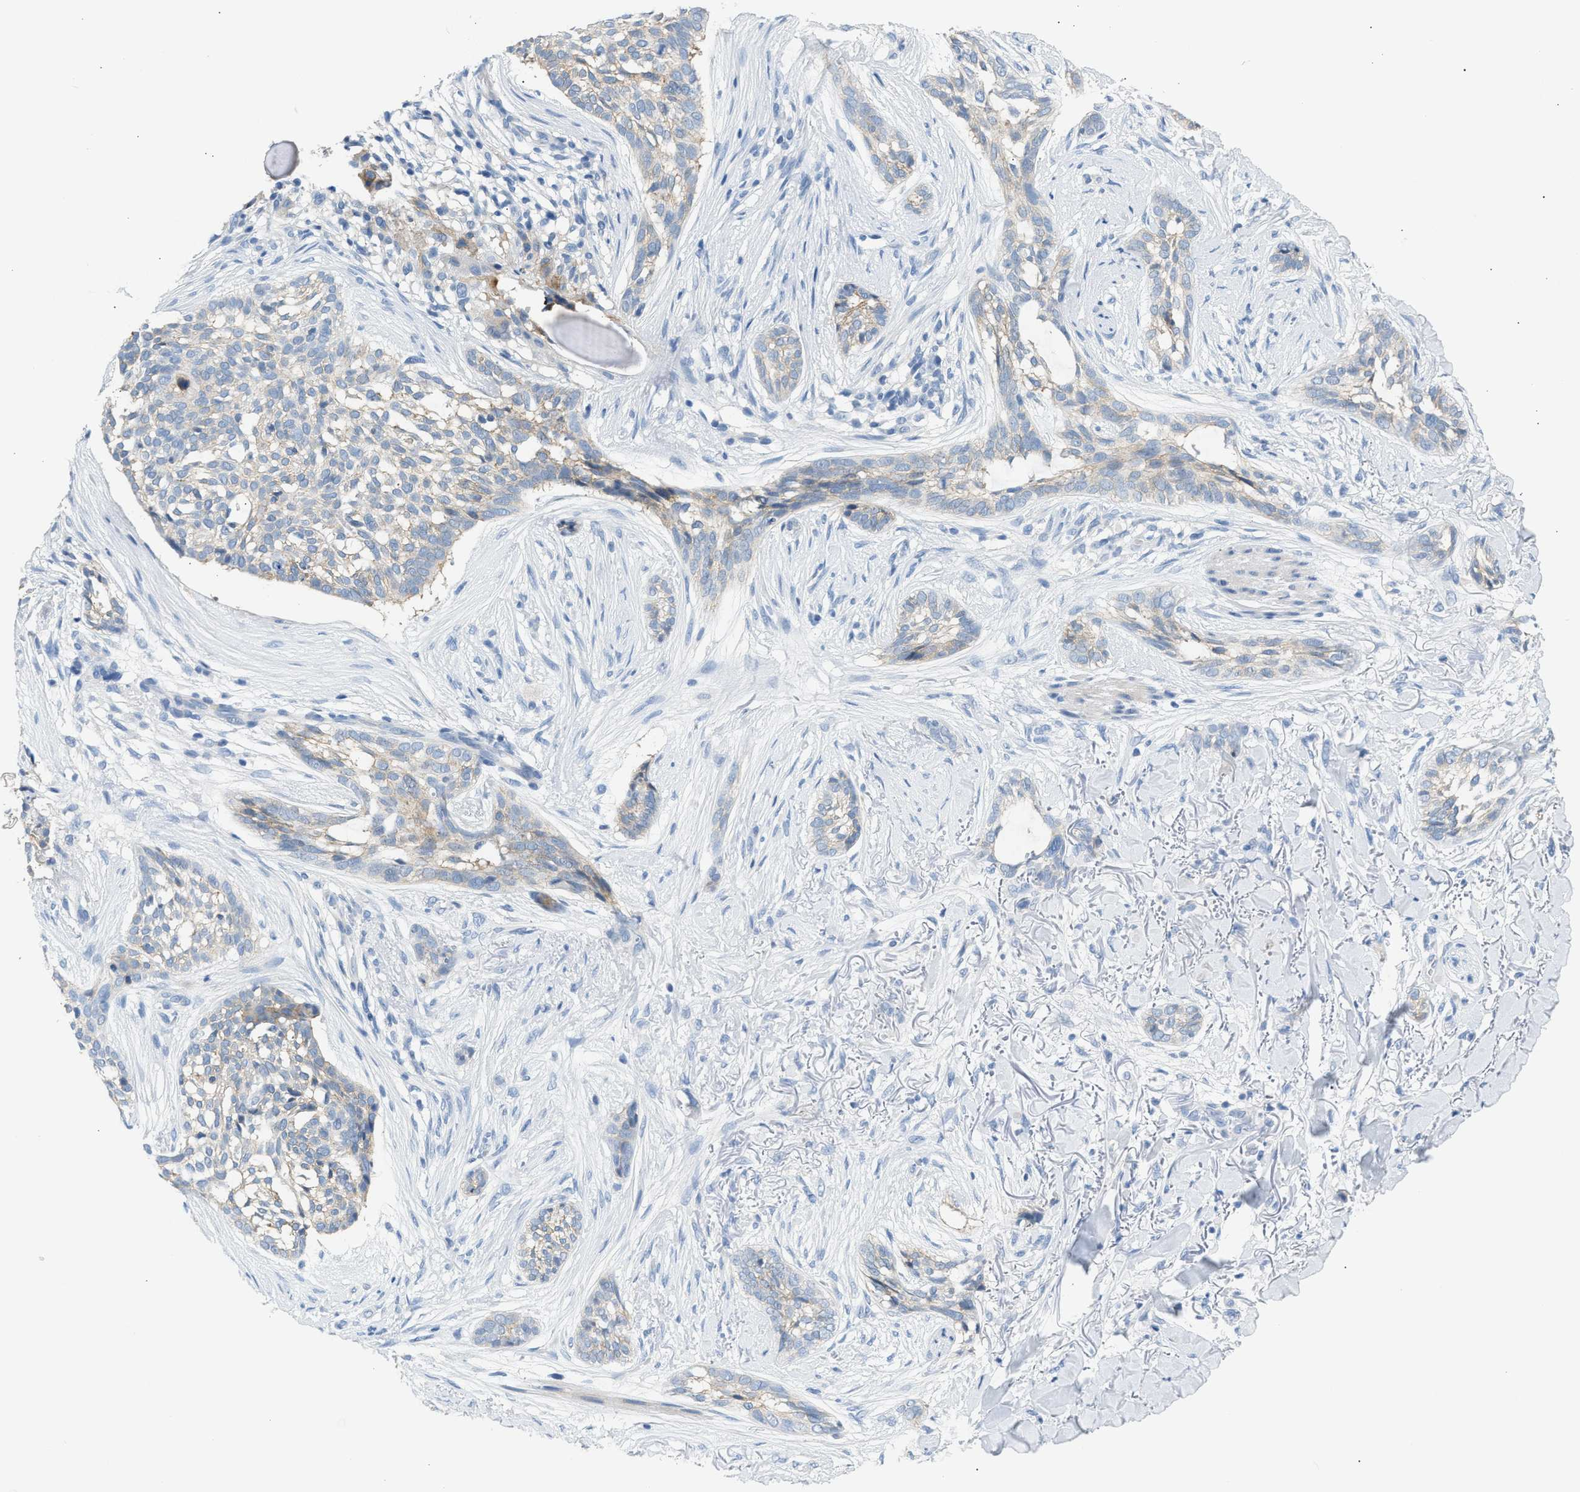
{"staining": {"intensity": "weak", "quantity": "<25%", "location": "cytoplasmic/membranous"}, "tissue": "skin cancer", "cell_type": "Tumor cells", "image_type": "cancer", "snomed": [{"axis": "morphology", "description": "Basal cell carcinoma"}, {"axis": "topography", "description": "Skin"}], "caption": "An immunohistochemistry (IHC) micrograph of skin basal cell carcinoma is shown. There is no staining in tumor cells of skin basal cell carcinoma.", "gene": "ERBB2", "patient": {"sex": "female", "age": 88}}